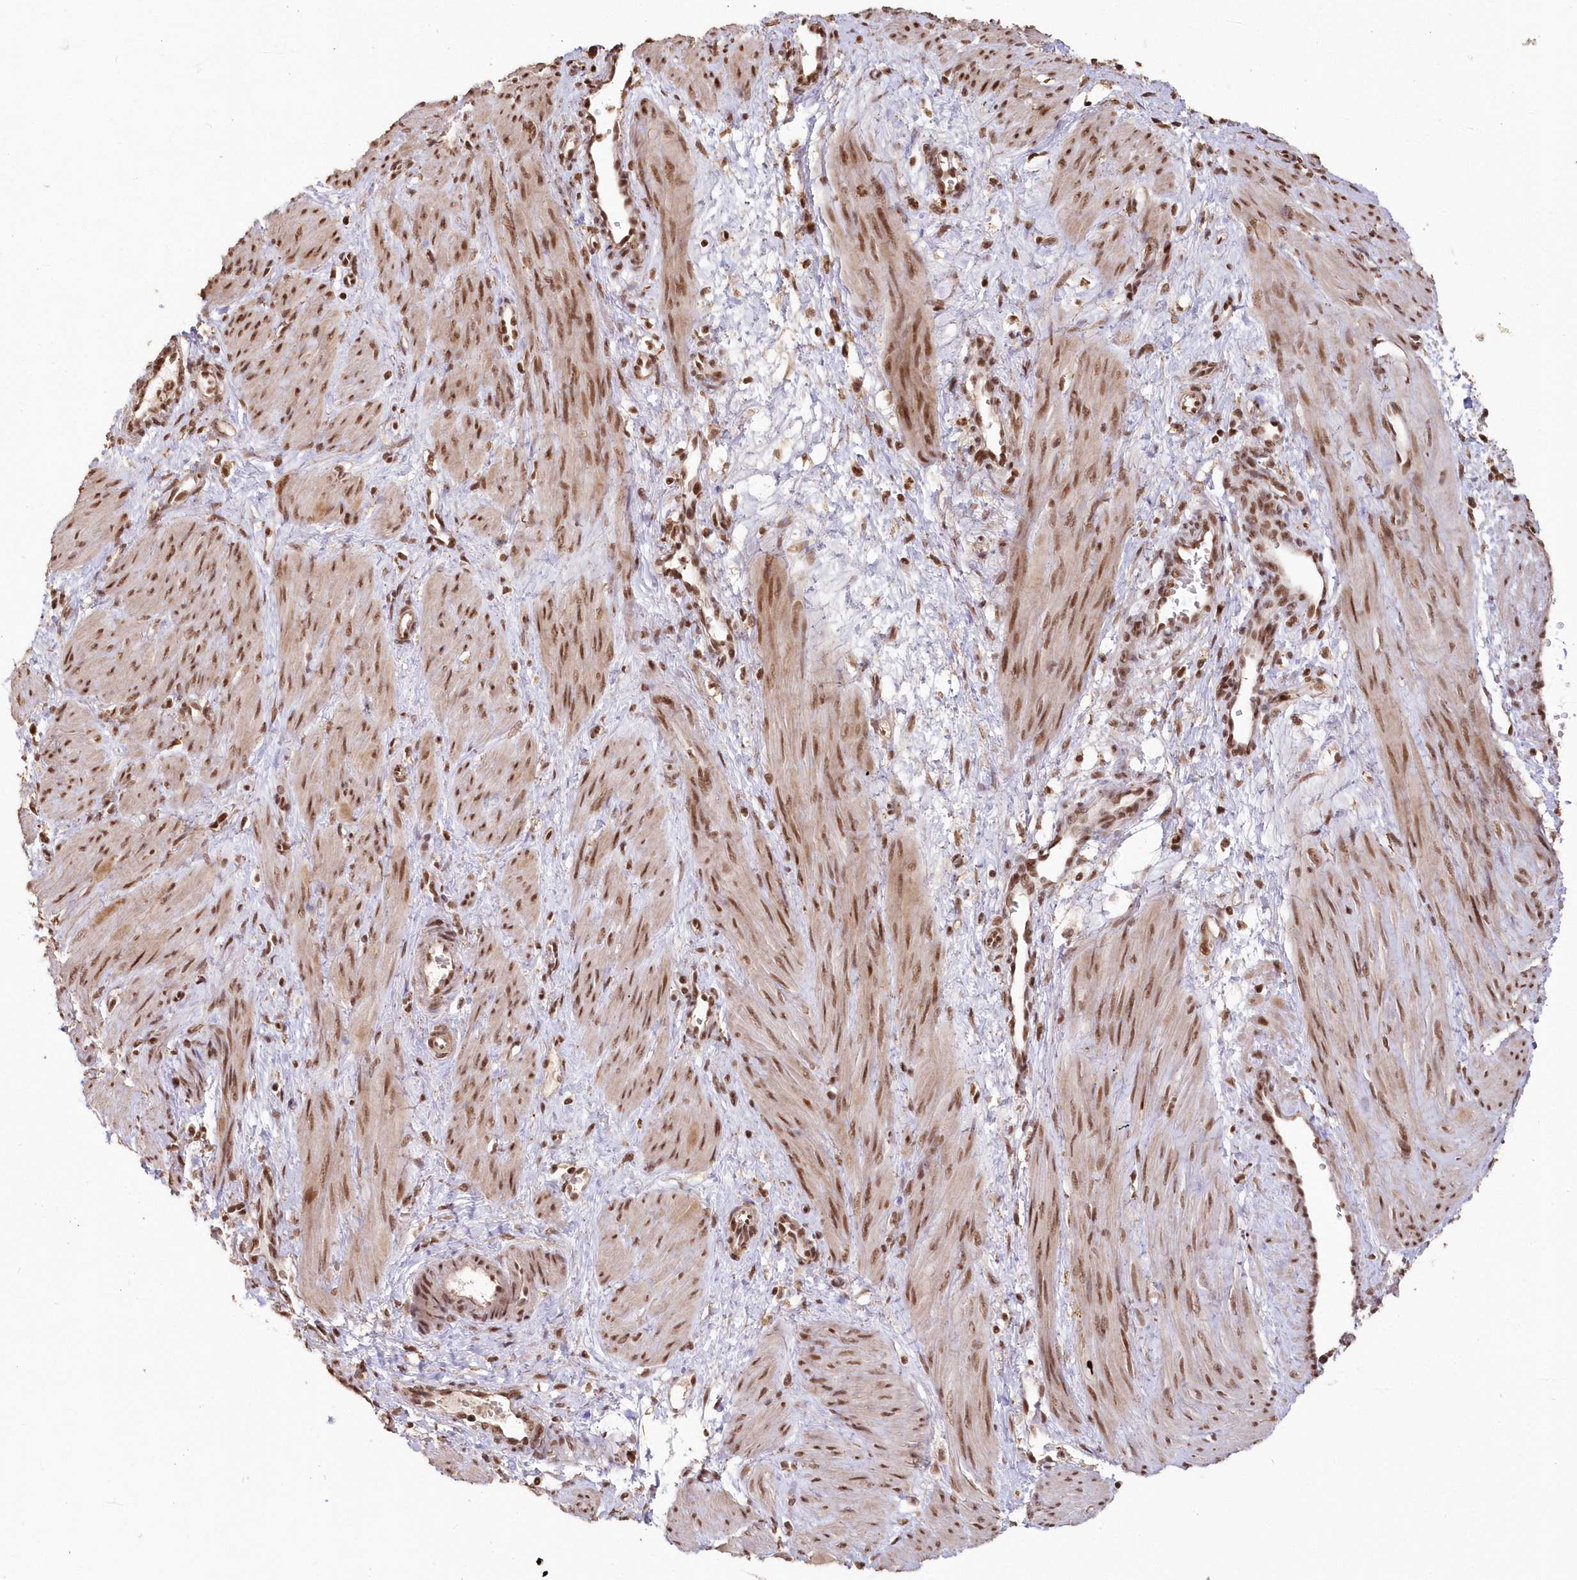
{"staining": {"intensity": "moderate", "quantity": ">75%", "location": "nuclear"}, "tissue": "smooth muscle", "cell_type": "Smooth muscle cells", "image_type": "normal", "snomed": [{"axis": "morphology", "description": "Normal tissue, NOS"}, {"axis": "topography", "description": "Endometrium"}], "caption": "An image of smooth muscle stained for a protein displays moderate nuclear brown staining in smooth muscle cells. (Stains: DAB in brown, nuclei in blue, Microscopy: brightfield microscopy at high magnification).", "gene": "PDS5A", "patient": {"sex": "female", "age": 33}}